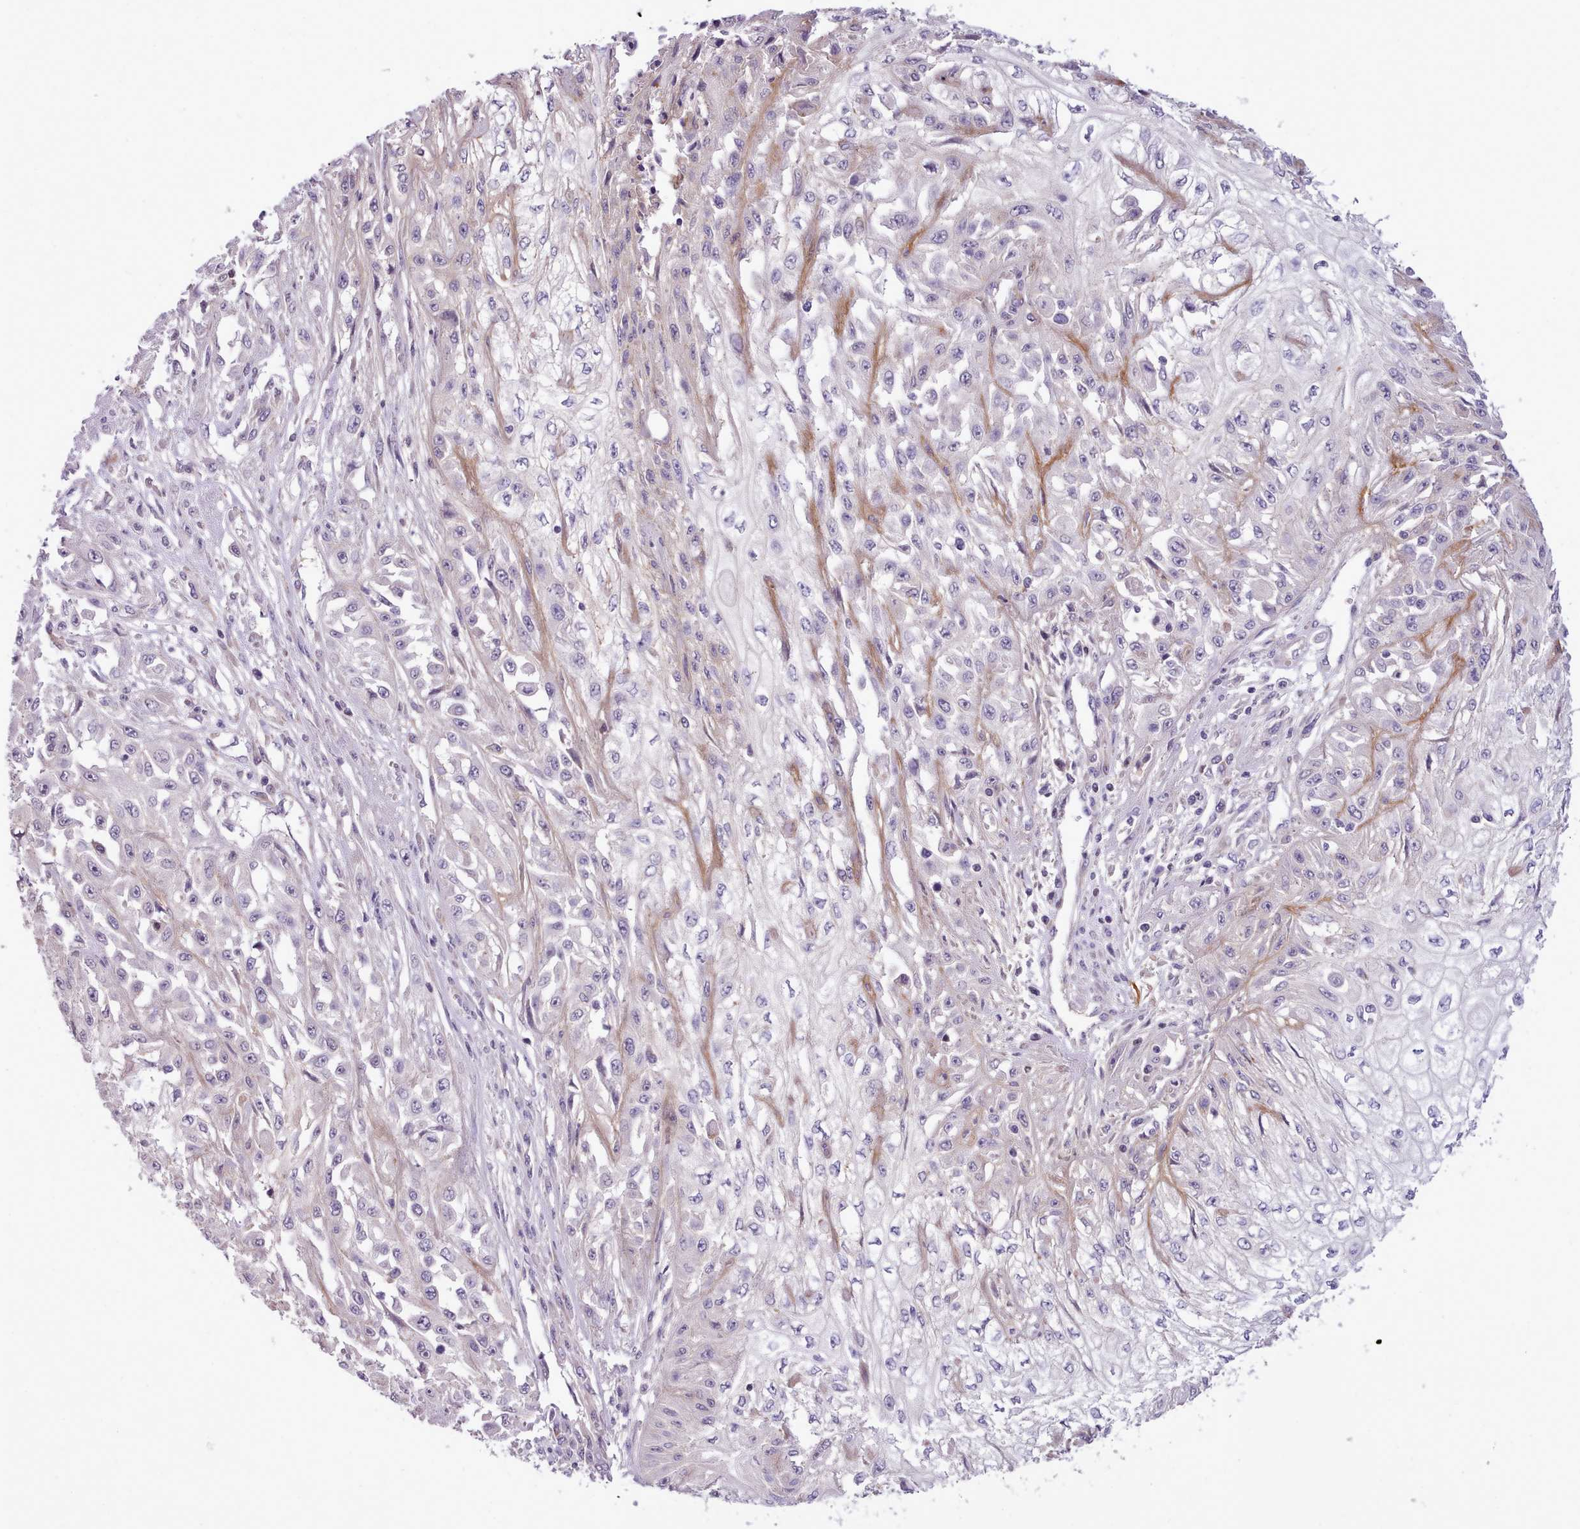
{"staining": {"intensity": "negative", "quantity": "none", "location": "none"}, "tissue": "skin cancer", "cell_type": "Tumor cells", "image_type": "cancer", "snomed": [{"axis": "morphology", "description": "Squamous cell carcinoma, NOS"}, {"axis": "morphology", "description": "Squamous cell carcinoma, metastatic, NOS"}, {"axis": "topography", "description": "Skin"}, {"axis": "topography", "description": "Lymph node"}], "caption": "This is an IHC histopathology image of skin cancer (squamous cell carcinoma). There is no expression in tumor cells.", "gene": "CYP2A13", "patient": {"sex": "male", "age": 75}}